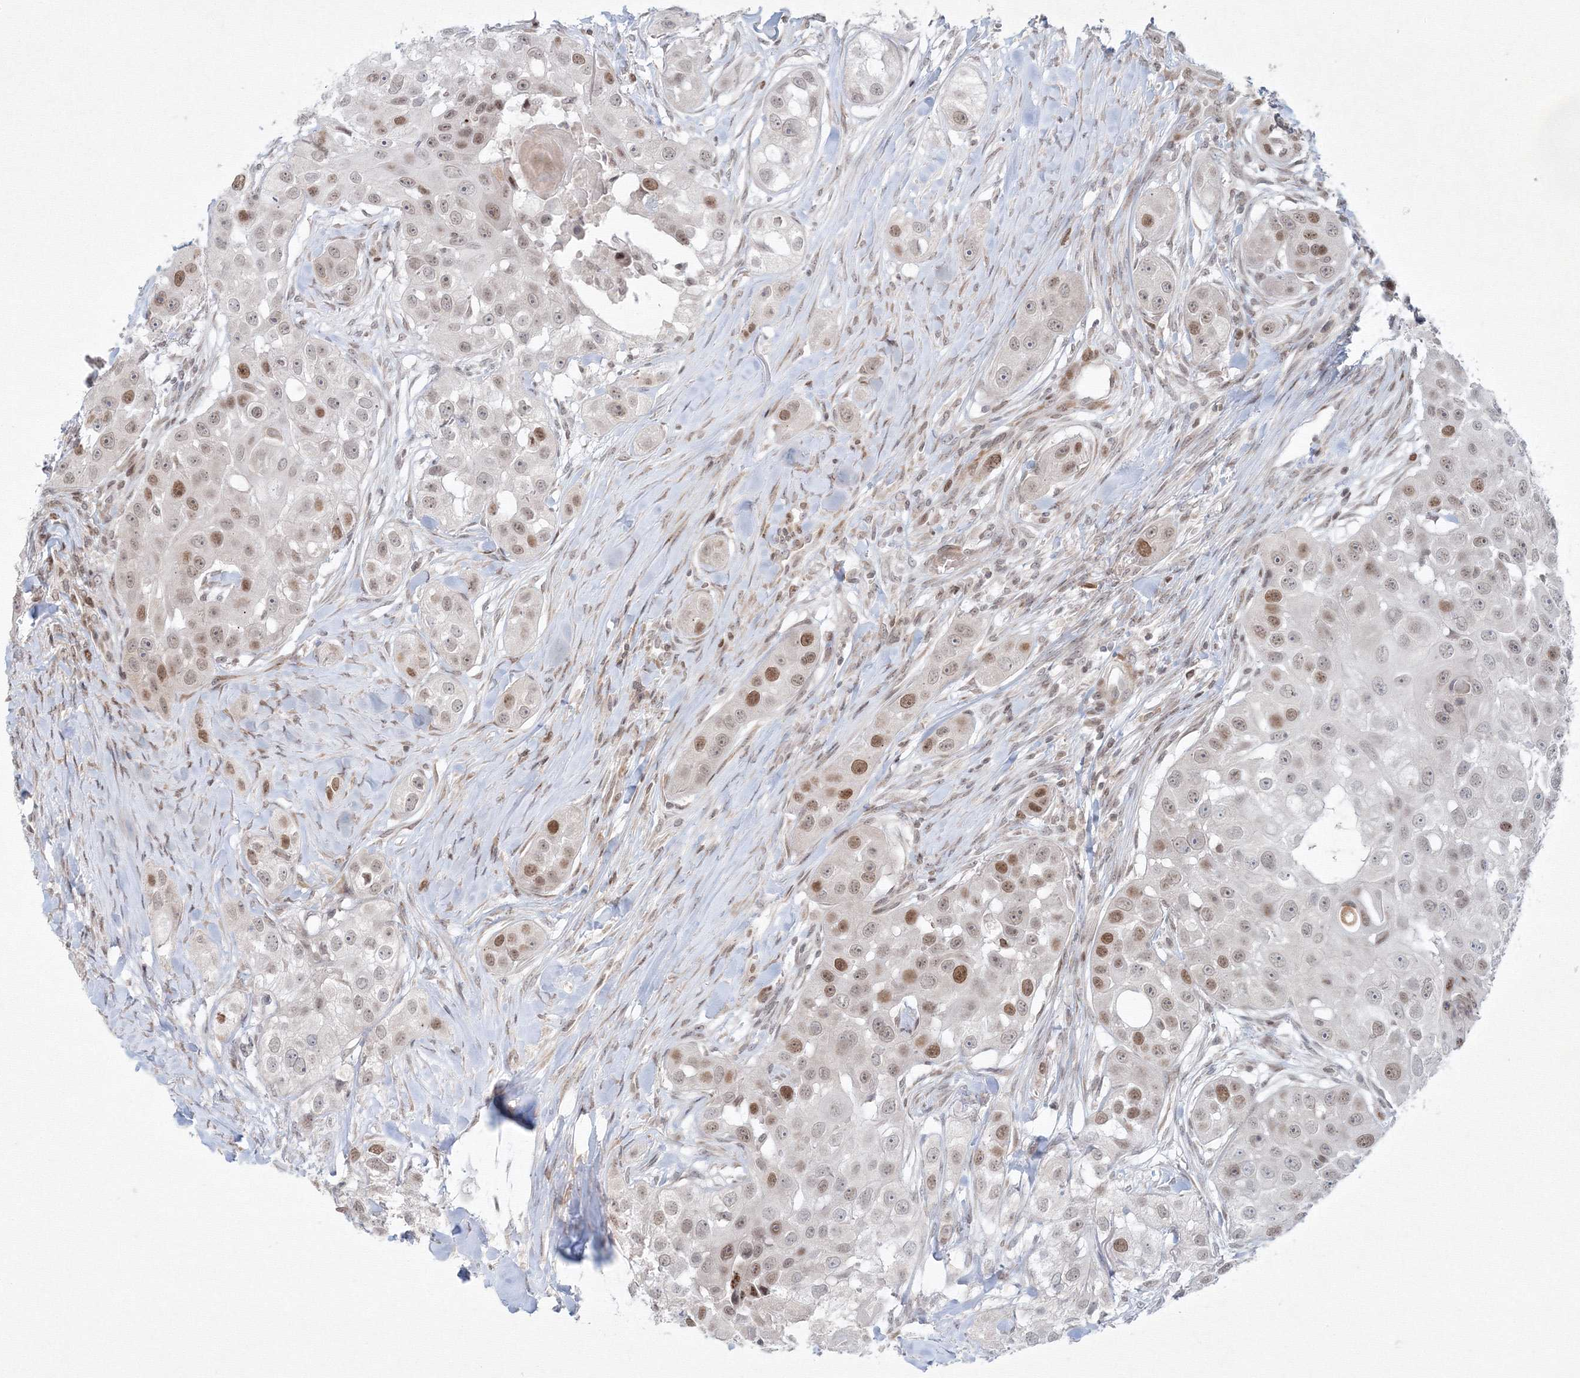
{"staining": {"intensity": "moderate", "quantity": "<25%", "location": "nuclear"}, "tissue": "head and neck cancer", "cell_type": "Tumor cells", "image_type": "cancer", "snomed": [{"axis": "morphology", "description": "Normal tissue, NOS"}, {"axis": "morphology", "description": "Squamous cell carcinoma, NOS"}, {"axis": "topography", "description": "Skeletal muscle"}, {"axis": "topography", "description": "Head-Neck"}], "caption": "Protein staining by immunohistochemistry (IHC) exhibits moderate nuclear expression in approximately <25% of tumor cells in squamous cell carcinoma (head and neck).", "gene": "KIF4A", "patient": {"sex": "male", "age": 51}}